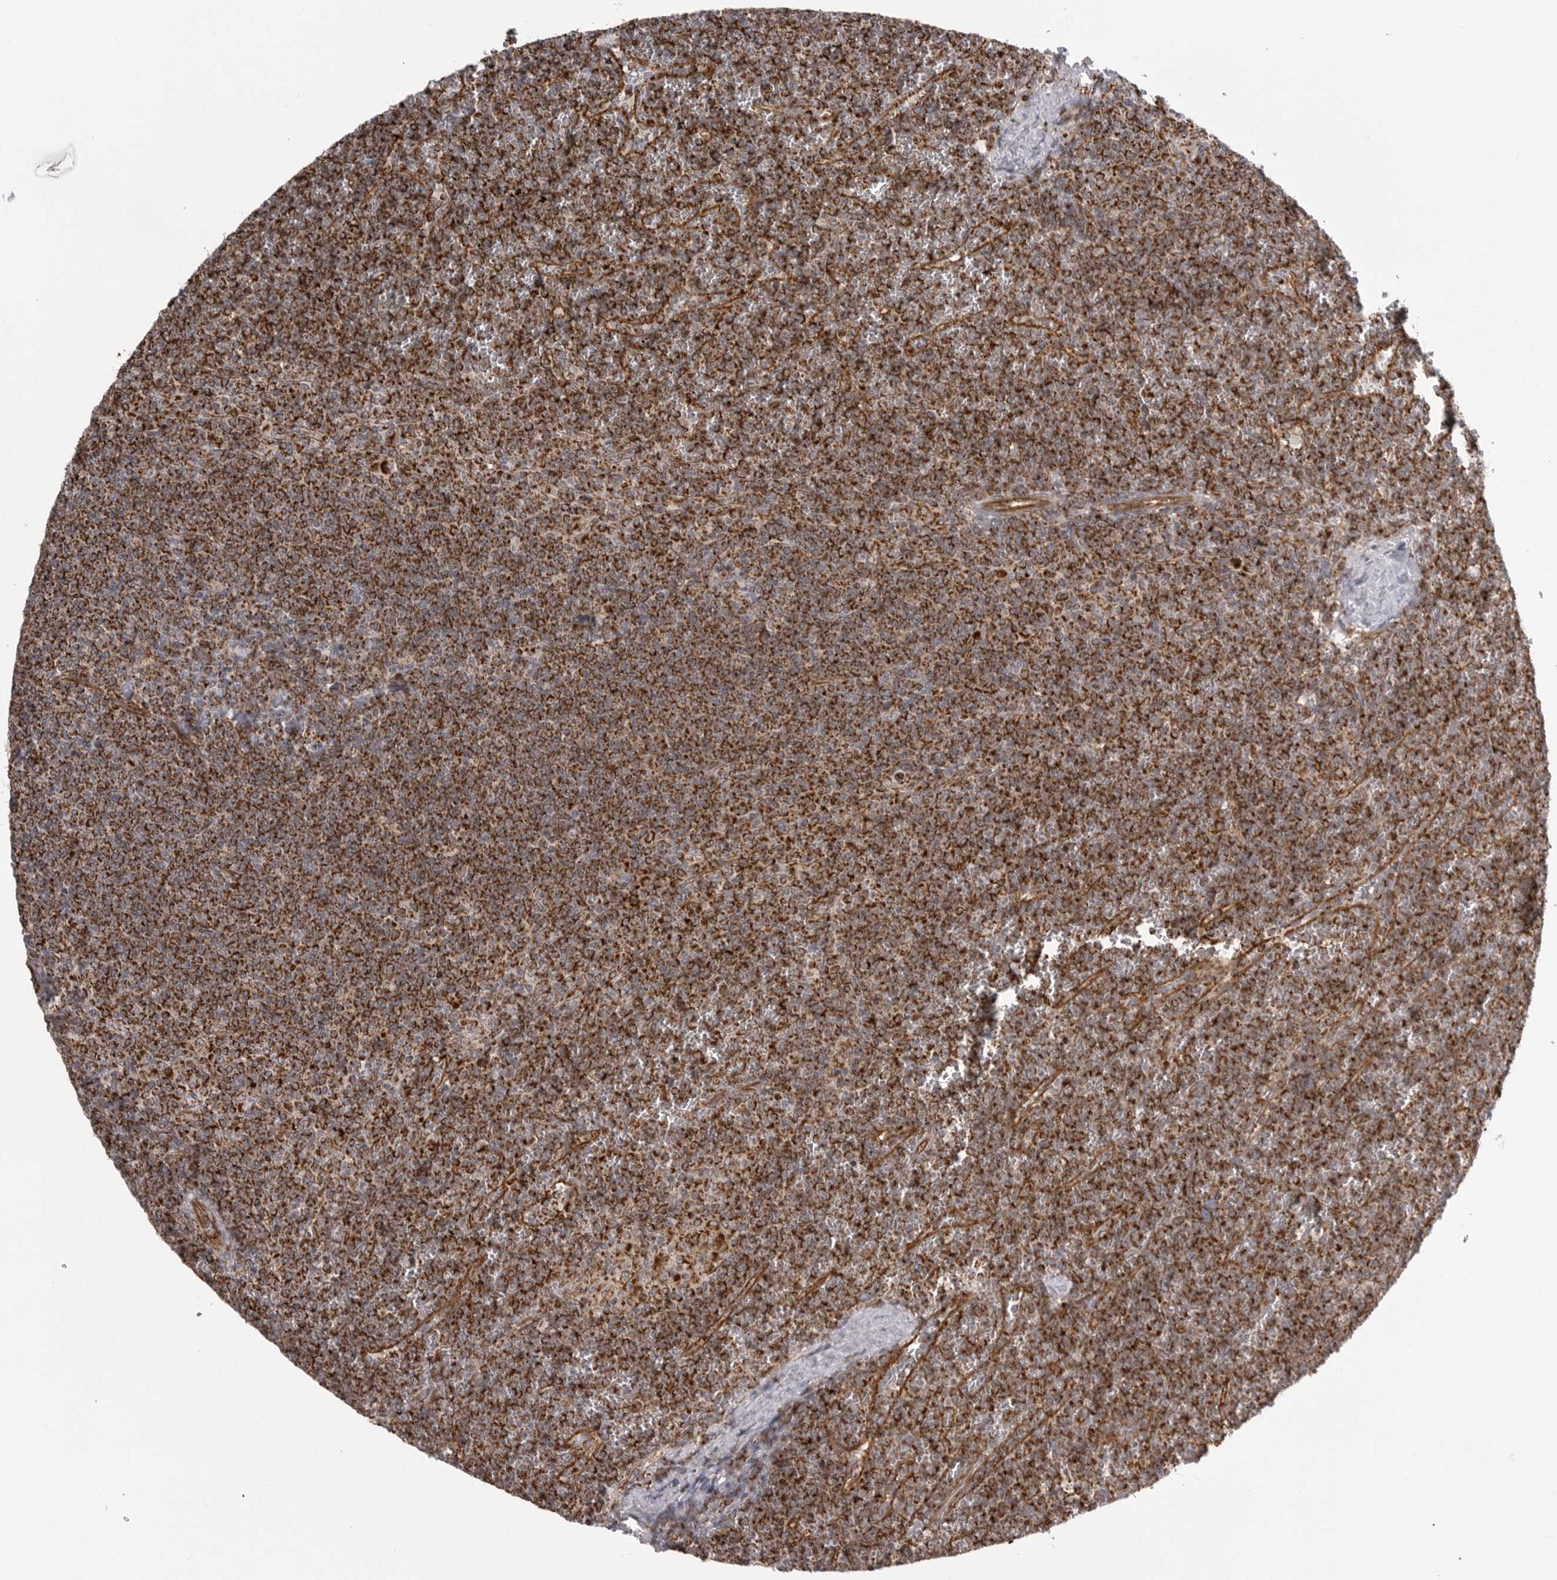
{"staining": {"intensity": "strong", "quantity": ">75%", "location": "cytoplasmic/membranous"}, "tissue": "lymphoma", "cell_type": "Tumor cells", "image_type": "cancer", "snomed": [{"axis": "morphology", "description": "Malignant lymphoma, non-Hodgkin's type, Low grade"}, {"axis": "topography", "description": "Spleen"}], "caption": "A high amount of strong cytoplasmic/membranous expression is seen in about >75% of tumor cells in lymphoma tissue. (Stains: DAB in brown, nuclei in blue, Microscopy: brightfield microscopy at high magnification).", "gene": "FH", "patient": {"sex": "female", "age": 19}}